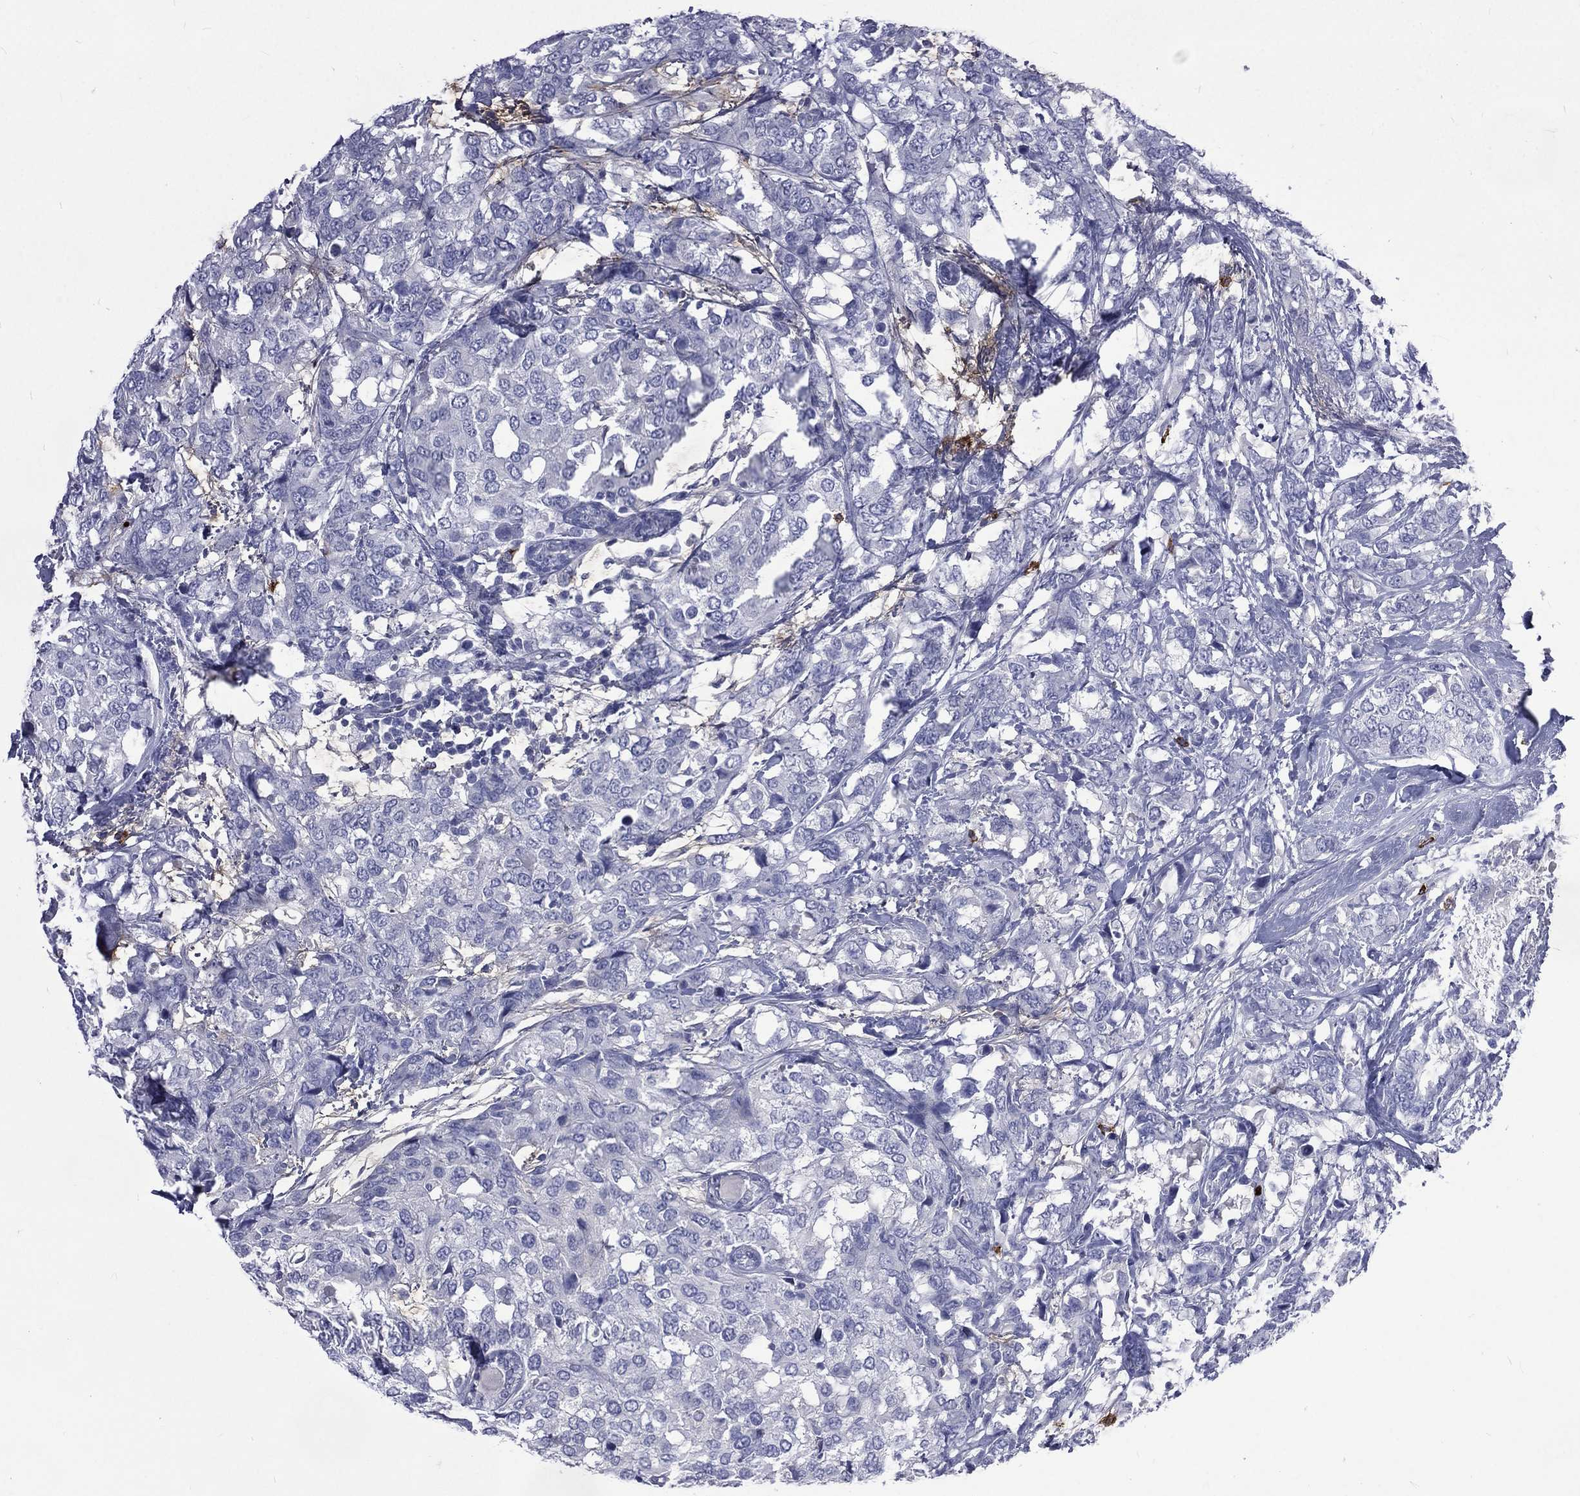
{"staining": {"intensity": "negative", "quantity": "none", "location": "none"}, "tissue": "breast cancer", "cell_type": "Tumor cells", "image_type": "cancer", "snomed": [{"axis": "morphology", "description": "Lobular carcinoma"}, {"axis": "topography", "description": "Breast"}], "caption": "A high-resolution micrograph shows IHC staining of breast cancer (lobular carcinoma), which exhibits no significant staining in tumor cells.", "gene": "ELANE", "patient": {"sex": "female", "age": 59}}